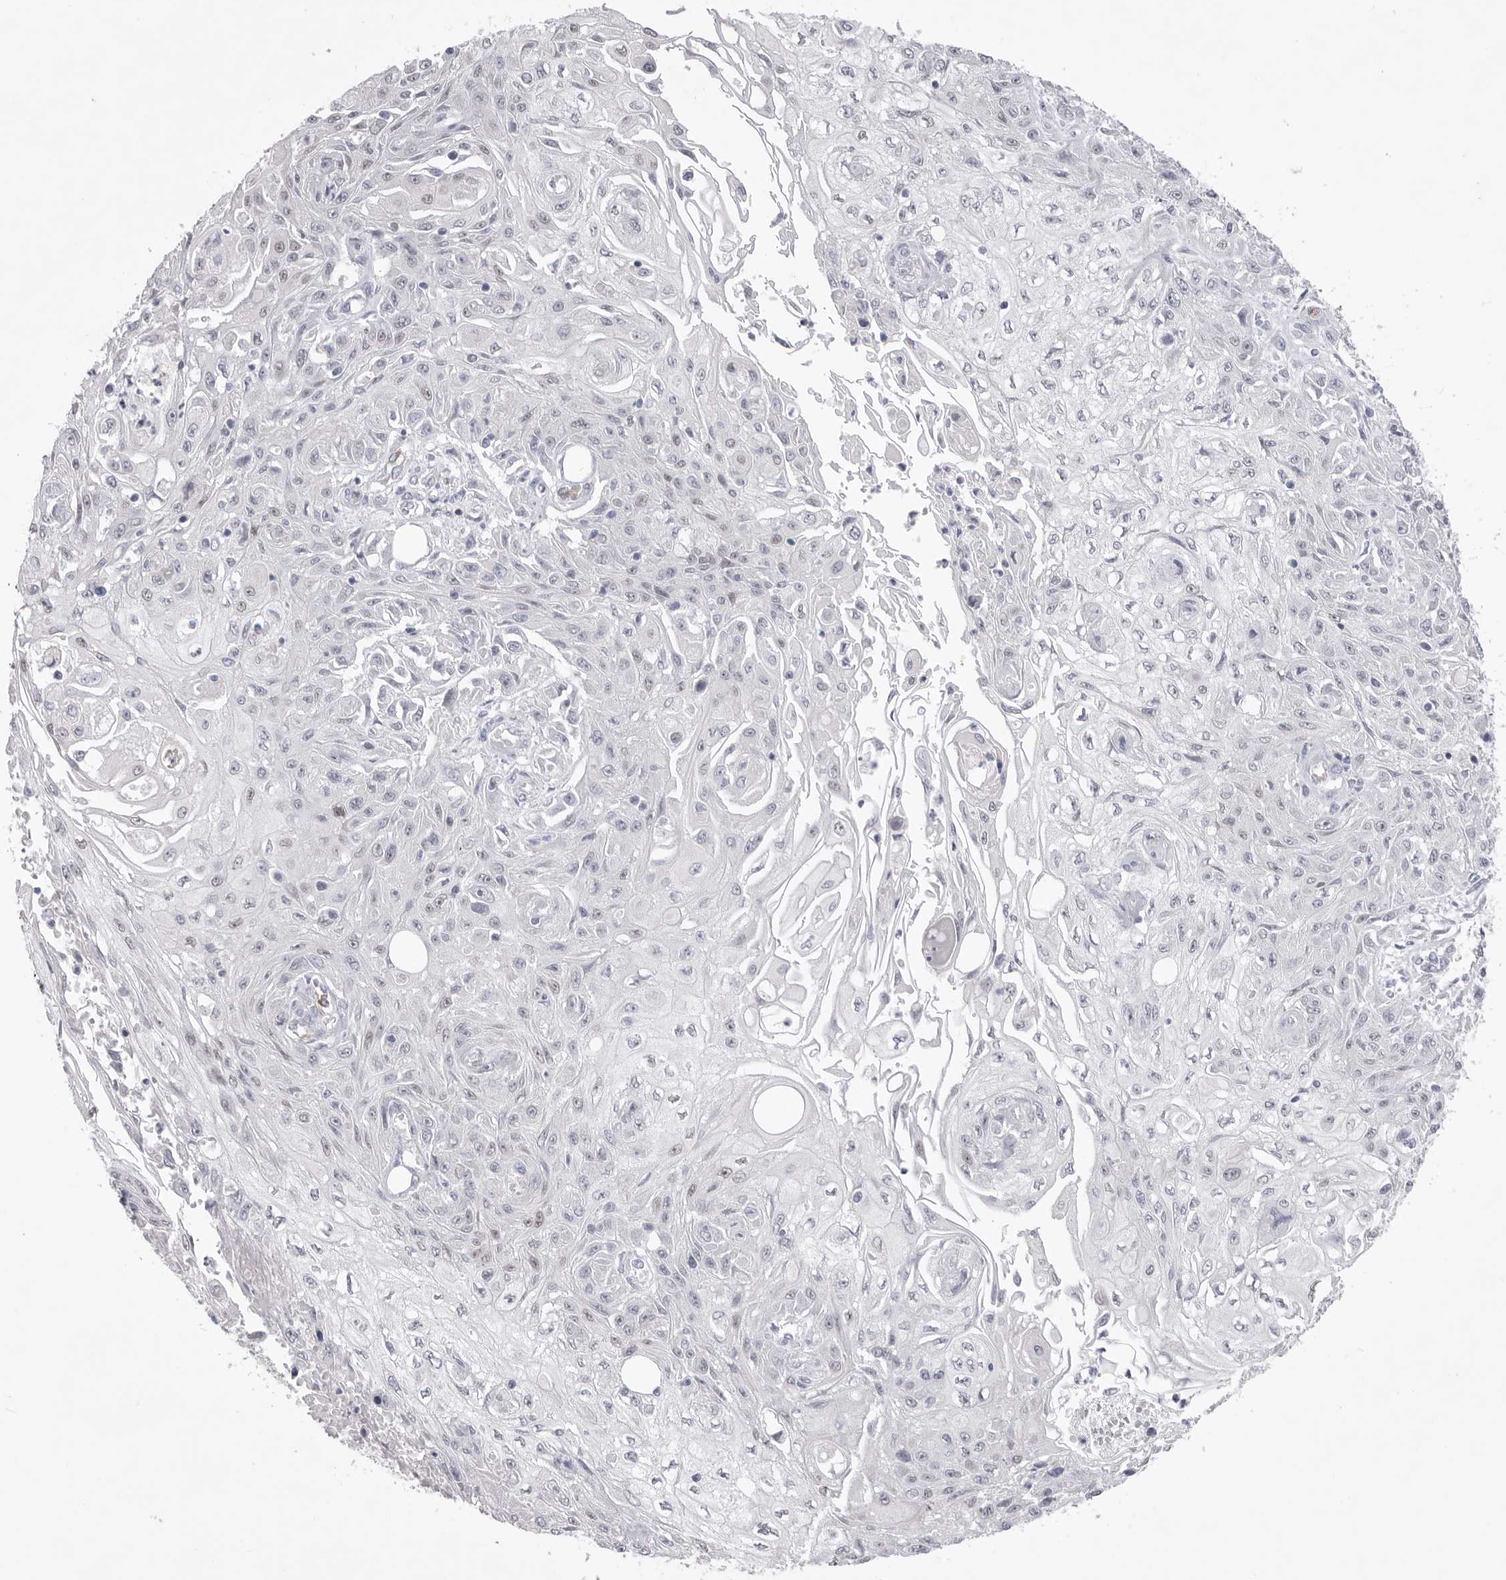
{"staining": {"intensity": "weak", "quantity": "<25%", "location": "nuclear"}, "tissue": "skin cancer", "cell_type": "Tumor cells", "image_type": "cancer", "snomed": [{"axis": "morphology", "description": "Squamous cell carcinoma, NOS"}, {"axis": "morphology", "description": "Squamous cell carcinoma, metastatic, NOS"}, {"axis": "topography", "description": "Skin"}, {"axis": "topography", "description": "Lymph node"}], "caption": "Skin cancer (metastatic squamous cell carcinoma) was stained to show a protein in brown. There is no significant staining in tumor cells.", "gene": "ZBTB7B", "patient": {"sex": "male", "age": 75}}